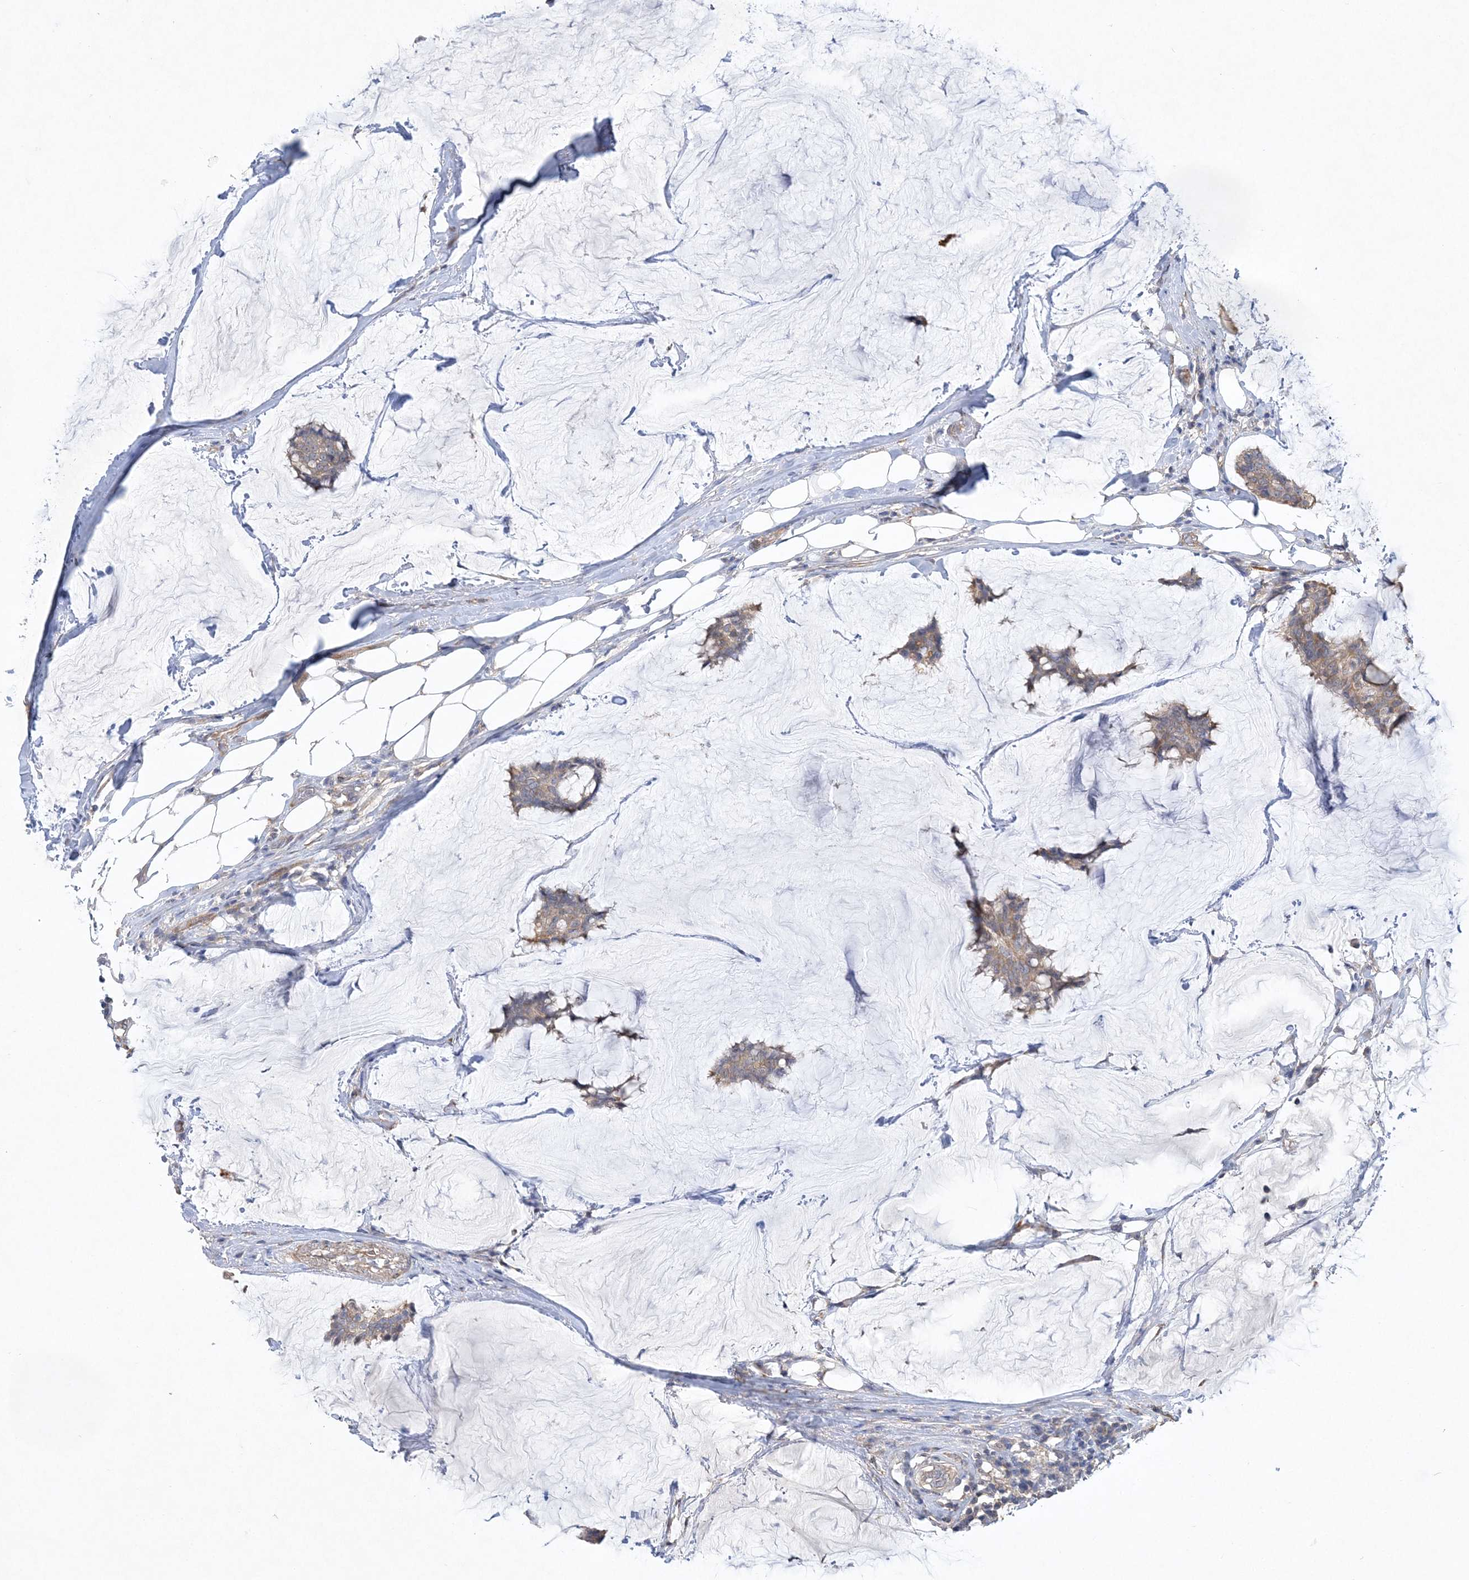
{"staining": {"intensity": "weak", "quantity": ">75%", "location": "cytoplasmic/membranous"}, "tissue": "breast cancer", "cell_type": "Tumor cells", "image_type": "cancer", "snomed": [{"axis": "morphology", "description": "Duct carcinoma"}, {"axis": "topography", "description": "Breast"}], "caption": "The image reveals immunohistochemical staining of breast intraductal carcinoma. There is weak cytoplasmic/membranous expression is appreciated in about >75% of tumor cells.", "gene": "MAP4K5", "patient": {"sex": "female", "age": 93}}